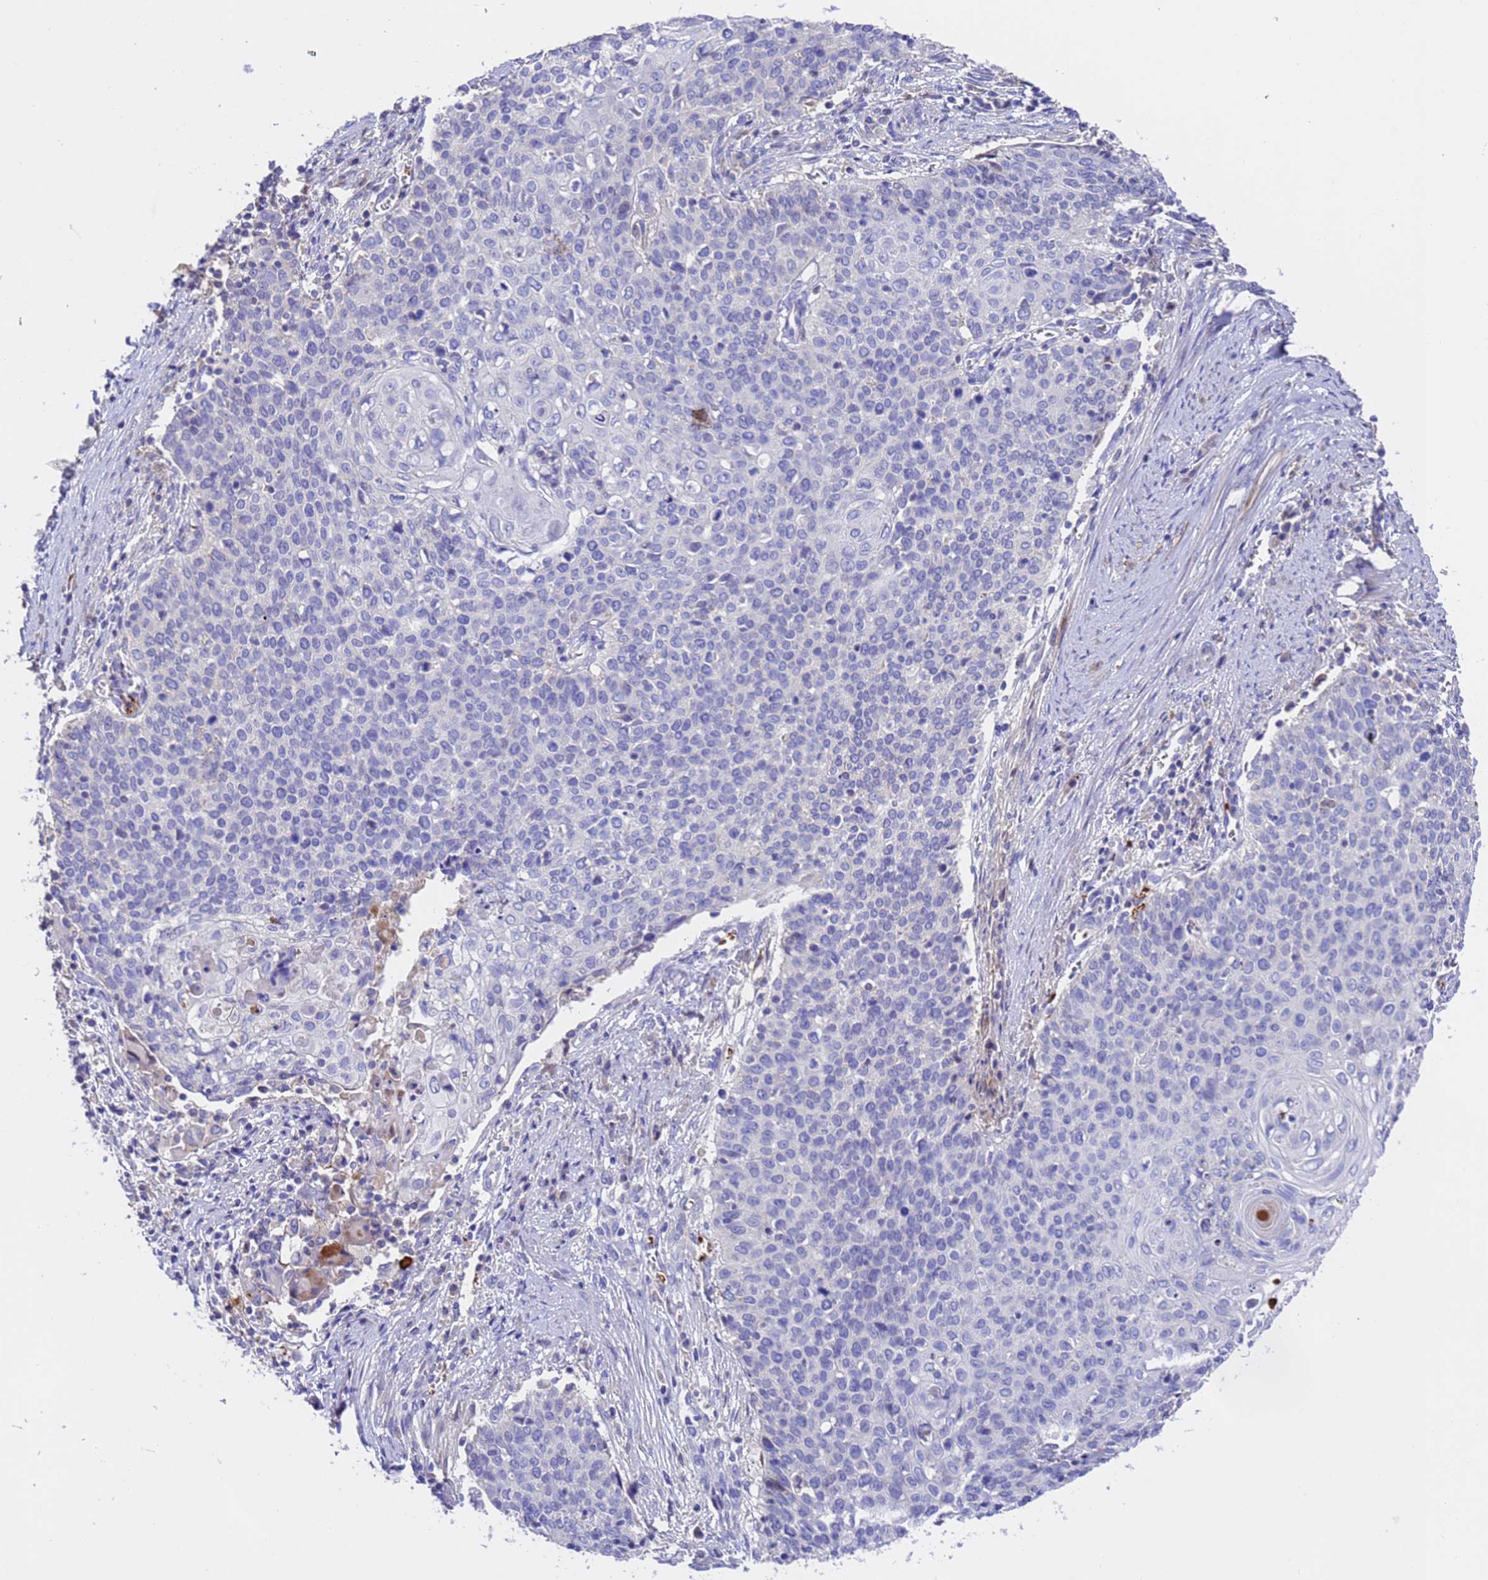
{"staining": {"intensity": "negative", "quantity": "none", "location": "none"}, "tissue": "cervical cancer", "cell_type": "Tumor cells", "image_type": "cancer", "snomed": [{"axis": "morphology", "description": "Squamous cell carcinoma, NOS"}, {"axis": "topography", "description": "Cervix"}], "caption": "This image is of cervical cancer stained with IHC to label a protein in brown with the nuclei are counter-stained blue. There is no staining in tumor cells.", "gene": "ELP6", "patient": {"sex": "female", "age": 39}}